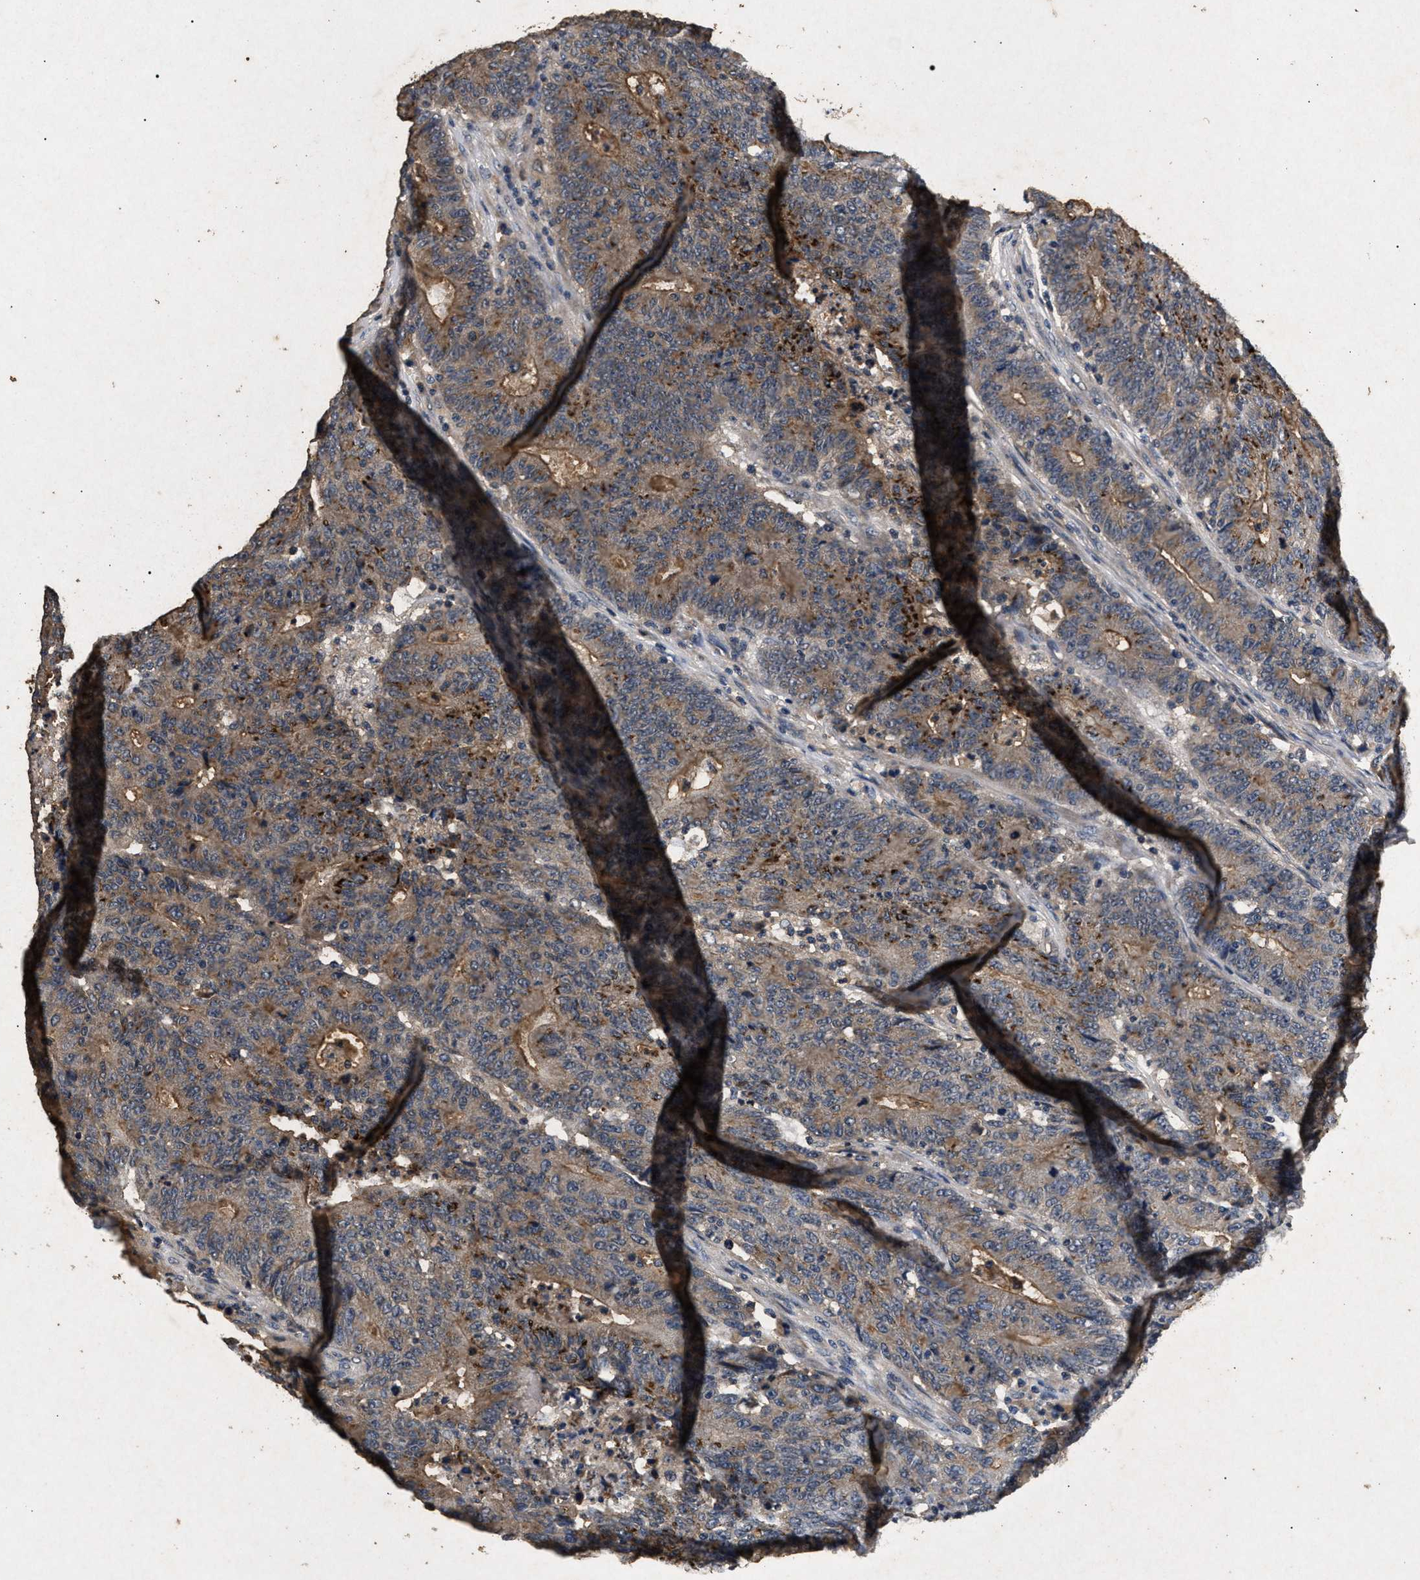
{"staining": {"intensity": "weak", "quantity": ">75%", "location": "cytoplasmic/membranous"}, "tissue": "colorectal cancer", "cell_type": "Tumor cells", "image_type": "cancer", "snomed": [{"axis": "morphology", "description": "Normal tissue, NOS"}, {"axis": "morphology", "description": "Adenocarcinoma, NOS"}, {"axis": "topography", "description": "Colon"}], "caption": "Human colorectal adenocarcinoma stained with a brown dye reveals weak cytoplasmic/membranous positive positivity in about >75% of tumor cells.", "gene": "PPP1CC", "patient": {"sex": "female", "age": 75}}